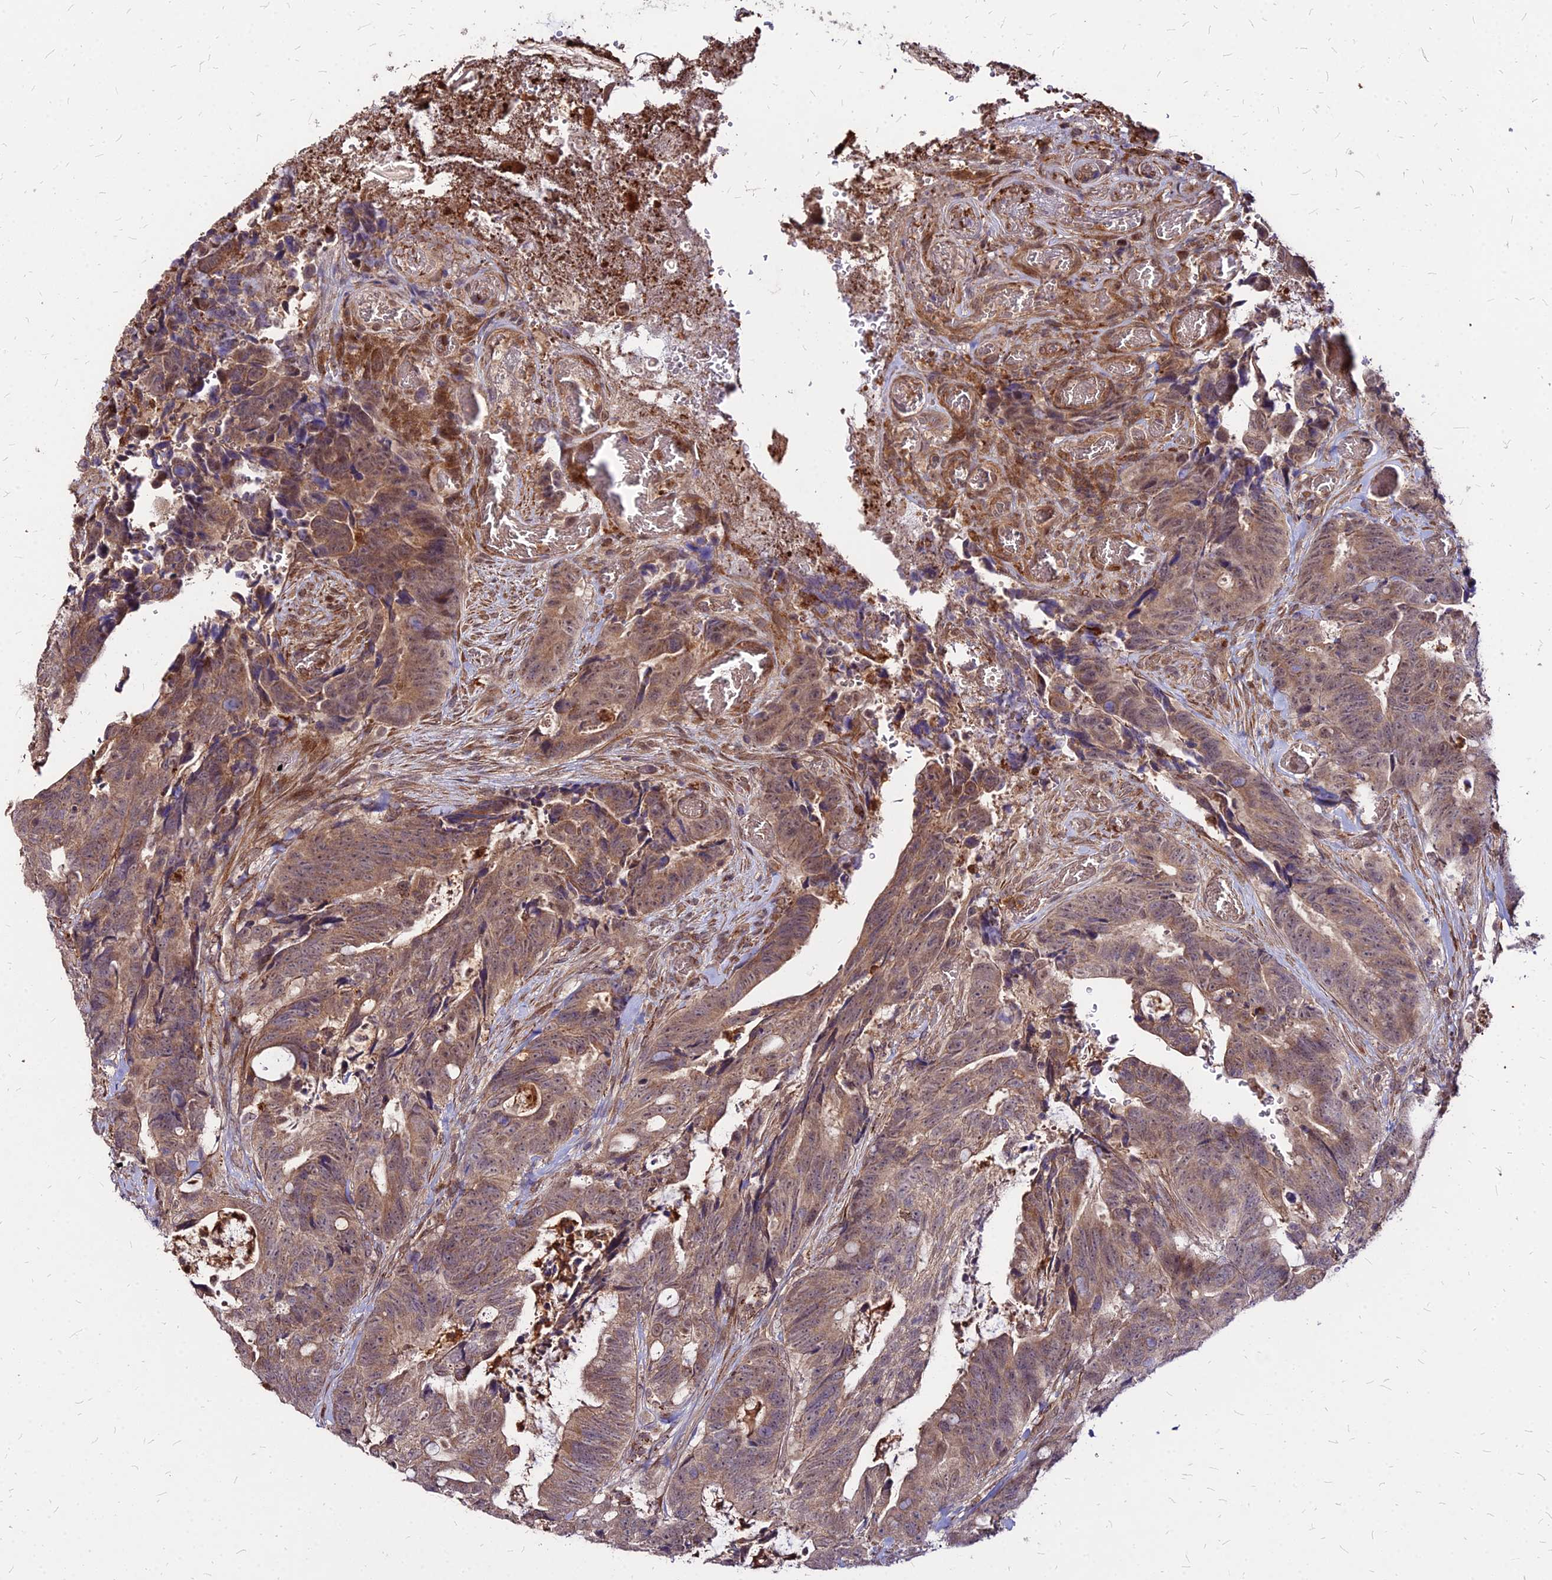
{"staining": {"intensity": "moderate", "quantity": ">75%", "location": "cytoplasmic/membranous"}, "tissue": "colorectal cancer", "cell_type": "Tumor cells", "image_type": "cancer", "snomed": [{"axis": "morphology", "description": "Adenocarcinoma, NOS"}, {"axis": "topography", "description": "Colon"}], "caption": "Immunohistochemical staining of human colorectal adenocarcinoma exhibits medium levels of moderate cytoplasmic/membranous protein staining in about >75% of tumor cells.", "gene": "APBA3", "patient": {"sex": "female", "age": 82}}